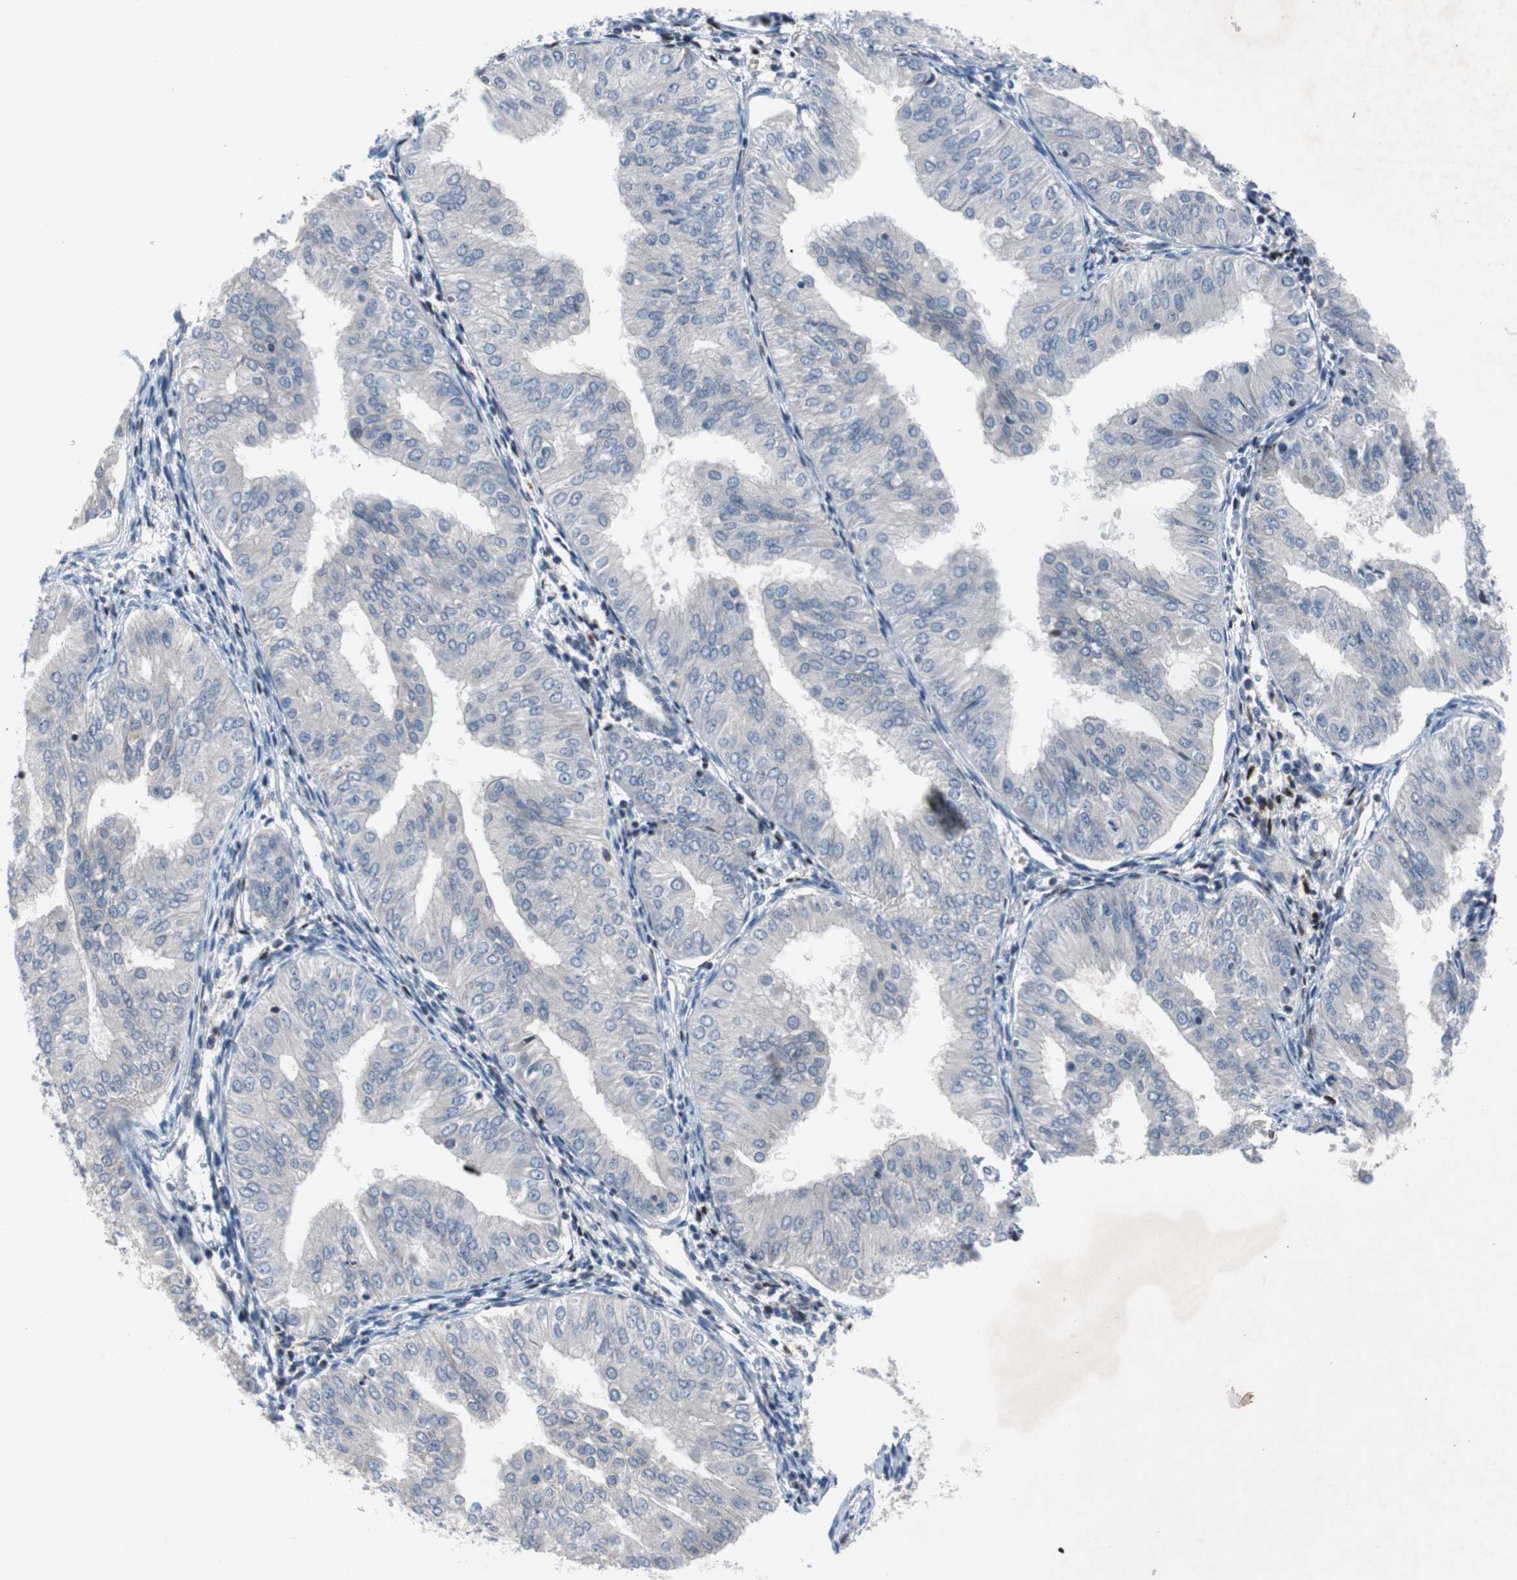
{"staining": {"intensity": "negative", "quantity": "none", "location": "none"}, "tissue": "endometrial cancer", "cell_type": "Tumor cells", "image_type": "cancer", "snomed": [{"axis": "morphology", "description": "Adenocarcinoma, NOS"}, {"axis": "topography", "description": "Endometrium"}], "caption": "Immunohistochemistry (IHC) micrograph of neoplastic tissue: endometrial cancer (adenocarcinoma) stained with DAB displays no significant protein expression in tumor cells.", "gene": "MUTYH", "patient": {"sex": "female", "age": 53}}